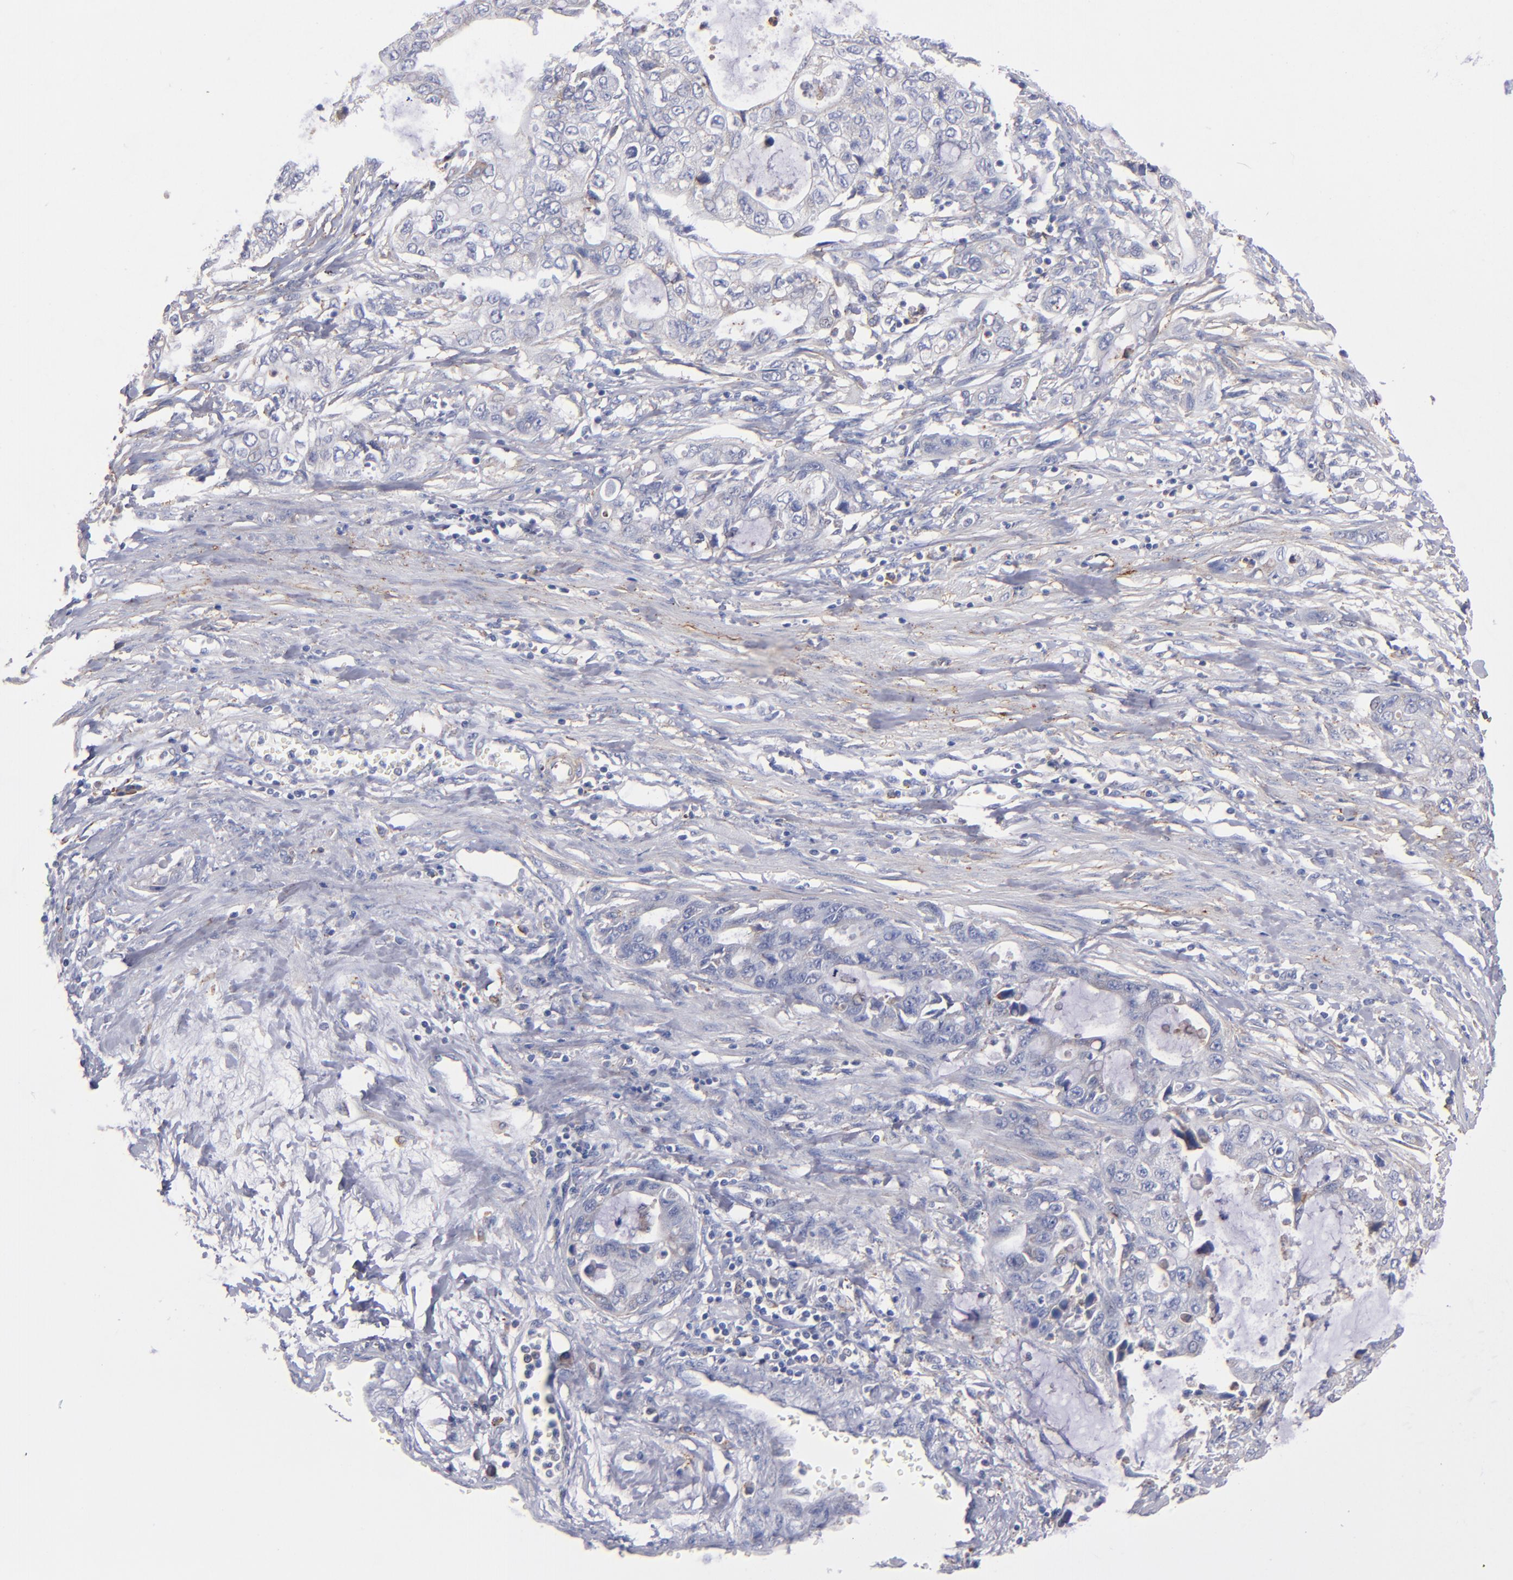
{"staining": {"intensity": "weak", "quantity": "<25%", "location": "cytoplasmic/membranous"}, "tissue": "stomach cancer", "cell_type": "Tumor cells", "image_type": "cancer", "snomed": [{"axis": "morphology", "description": "Adenocarcinoma, NOS"}, {"axis": "topography", "description": "Stomach, upper"}], "caption": "Immunohistochemistry image of neoplastic tissue: stomach cancer (adenocarcinoma) stained with DAB demonstrates no significant protein staining in tumor cells.", "gene": "MFGE8", "patient": {"sex": "female", "age": 52}}